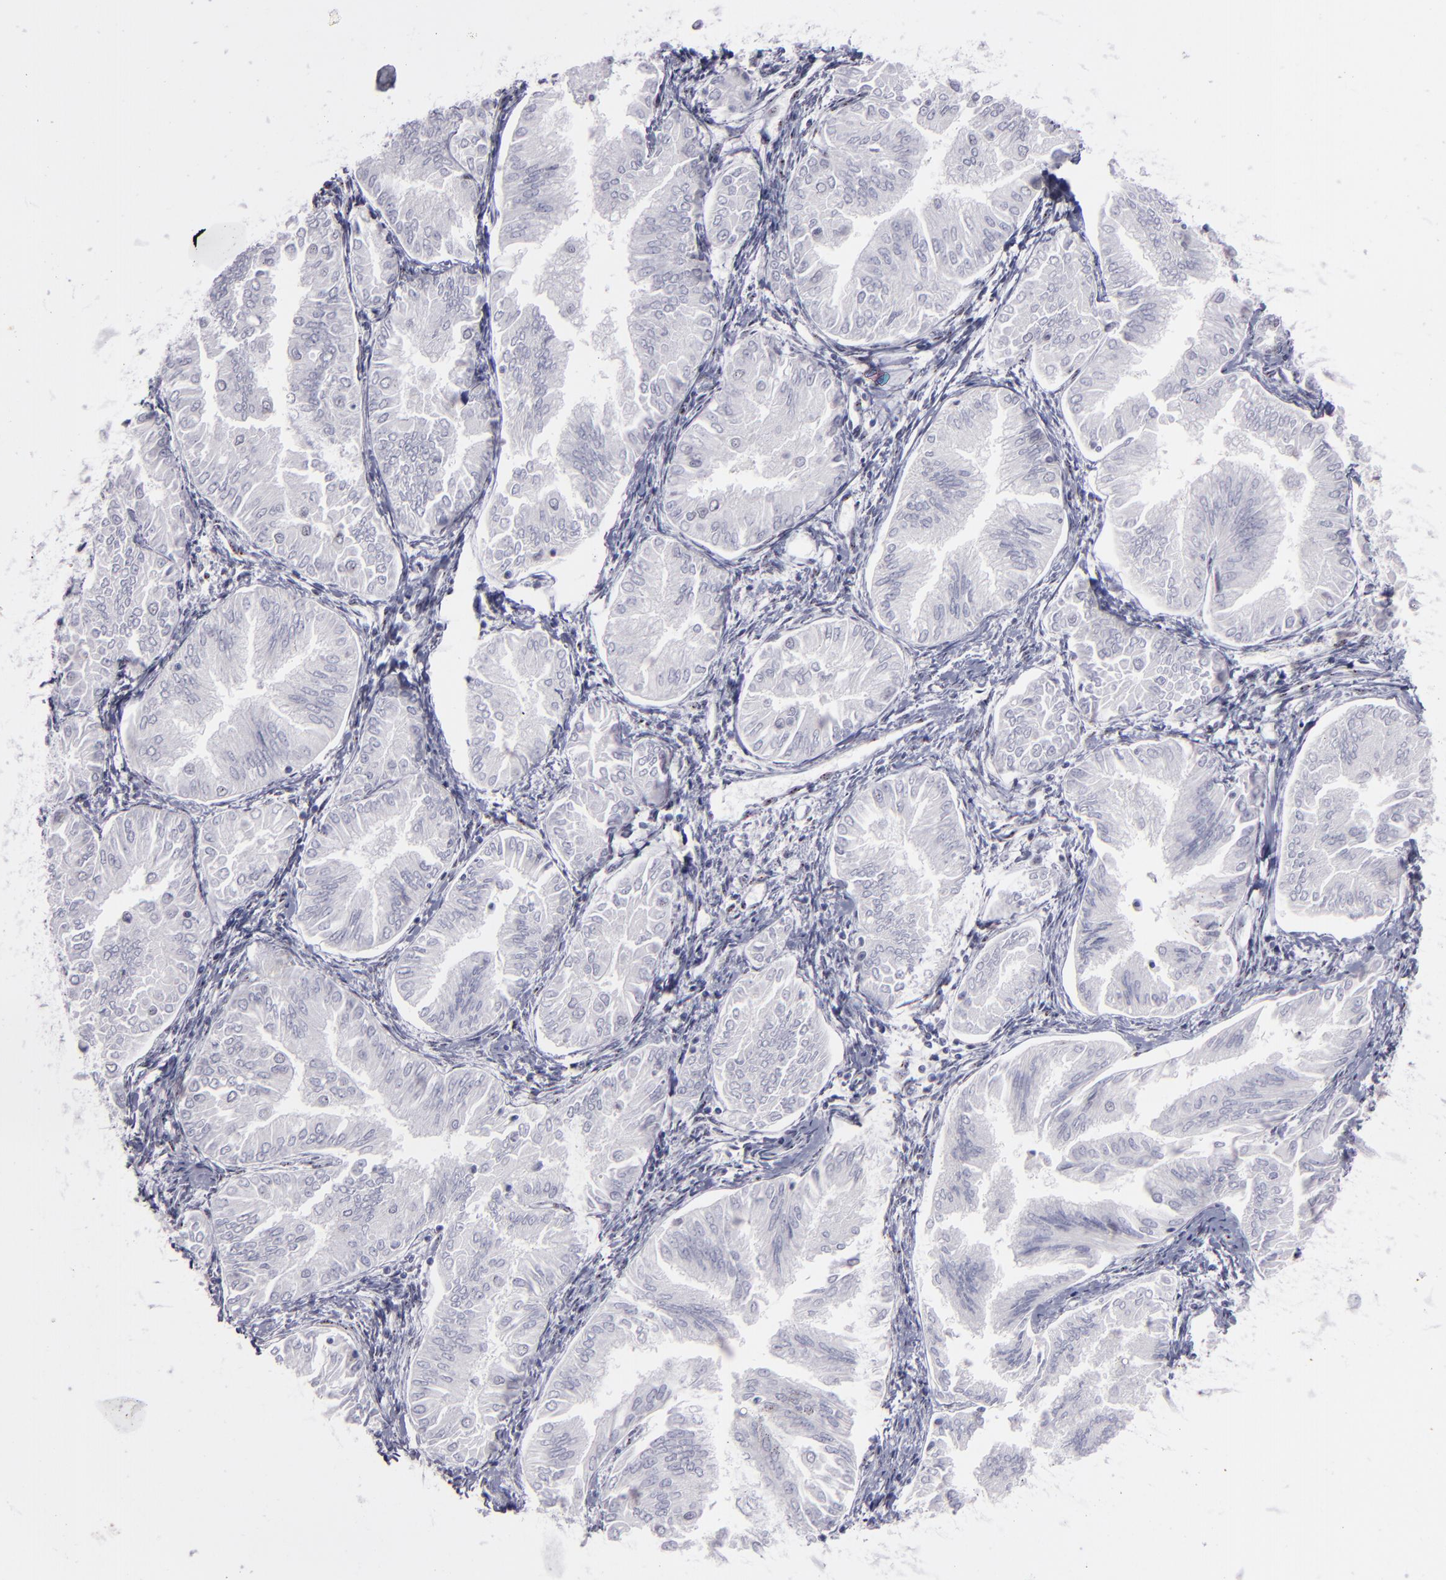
{"staining": {"intensity": "negative", "quantity": "none", "location": "none"}, "tissue": "endometrial cancer", "cell_type": "Tumor cells", "image_type": "cancer", "snomed": [{"axis": "morphology", "description": "Adenocarcinoma, NOS"}, {"axis": "topography", "description": "Endometrium"}], "caption": "Tumor cells are negative for brown protein staining in endometrial cancer.", "gene": "TOP3A", "patient": {"sex": "female", "age": 53}}